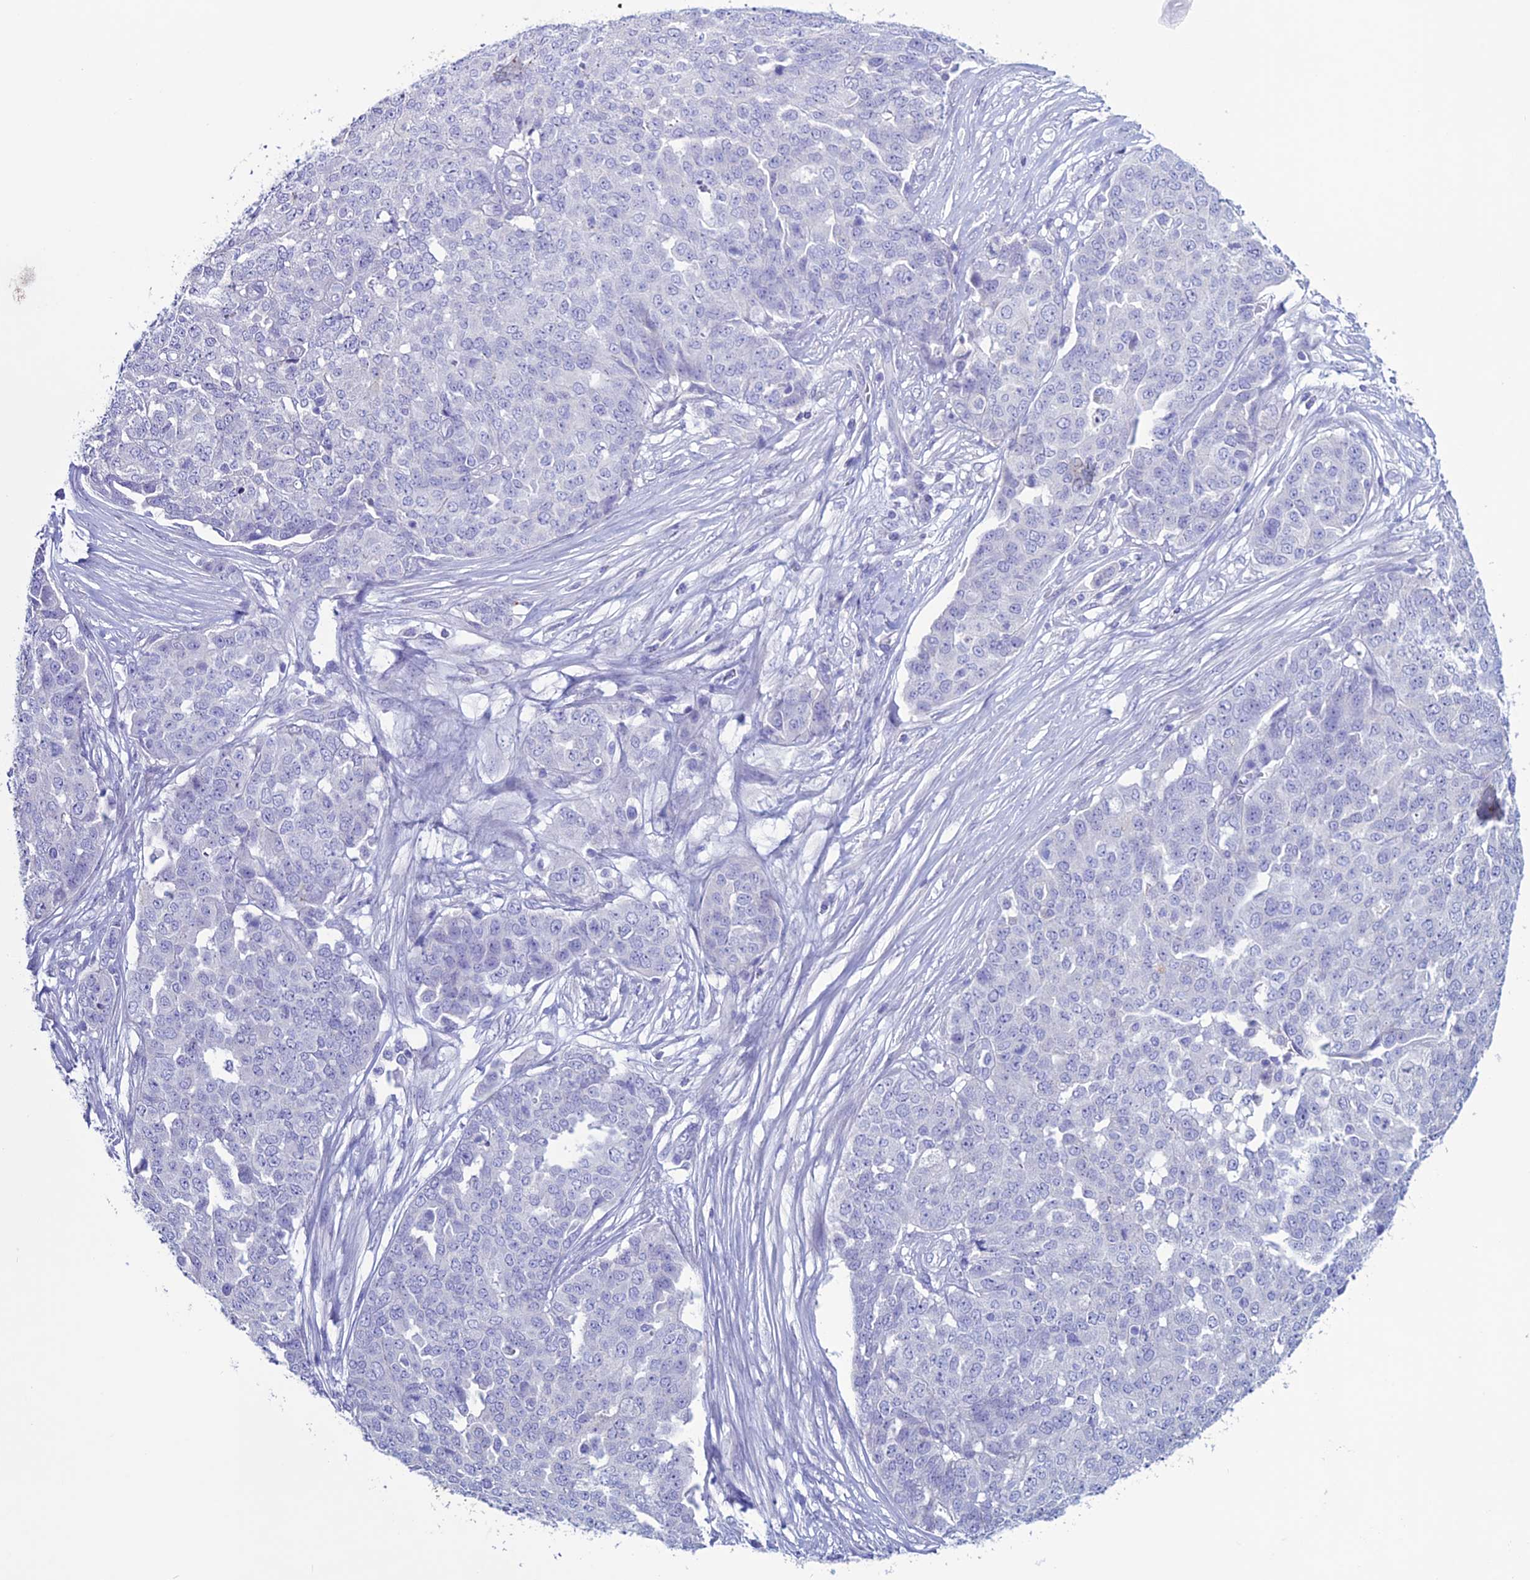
{"staining": {"intensity": "negative", "quantity": "none", "location": "none"}, "tissue": "ovarian cancer", "cell_type": "Tumor cells", "image_type": "cancer", "snomed": [{"axis": "morphology", "description": "Cystadenocarcinoma, serous, NOS"}, {"axis": "topography", "description": "Soft tissue"}, {"axis": "topography", "description": "Ovary"}], "caption": "Immunohistochemical staining of human ovarian cancer (serous cystadenocarcinoma) shows no significant expression in tumor cells. (Brightfield microscopy of DAB immunohistochemistry at high magnification).", "gene": "CLEC2L", "patient": {"sex": "female", "age": 57}}